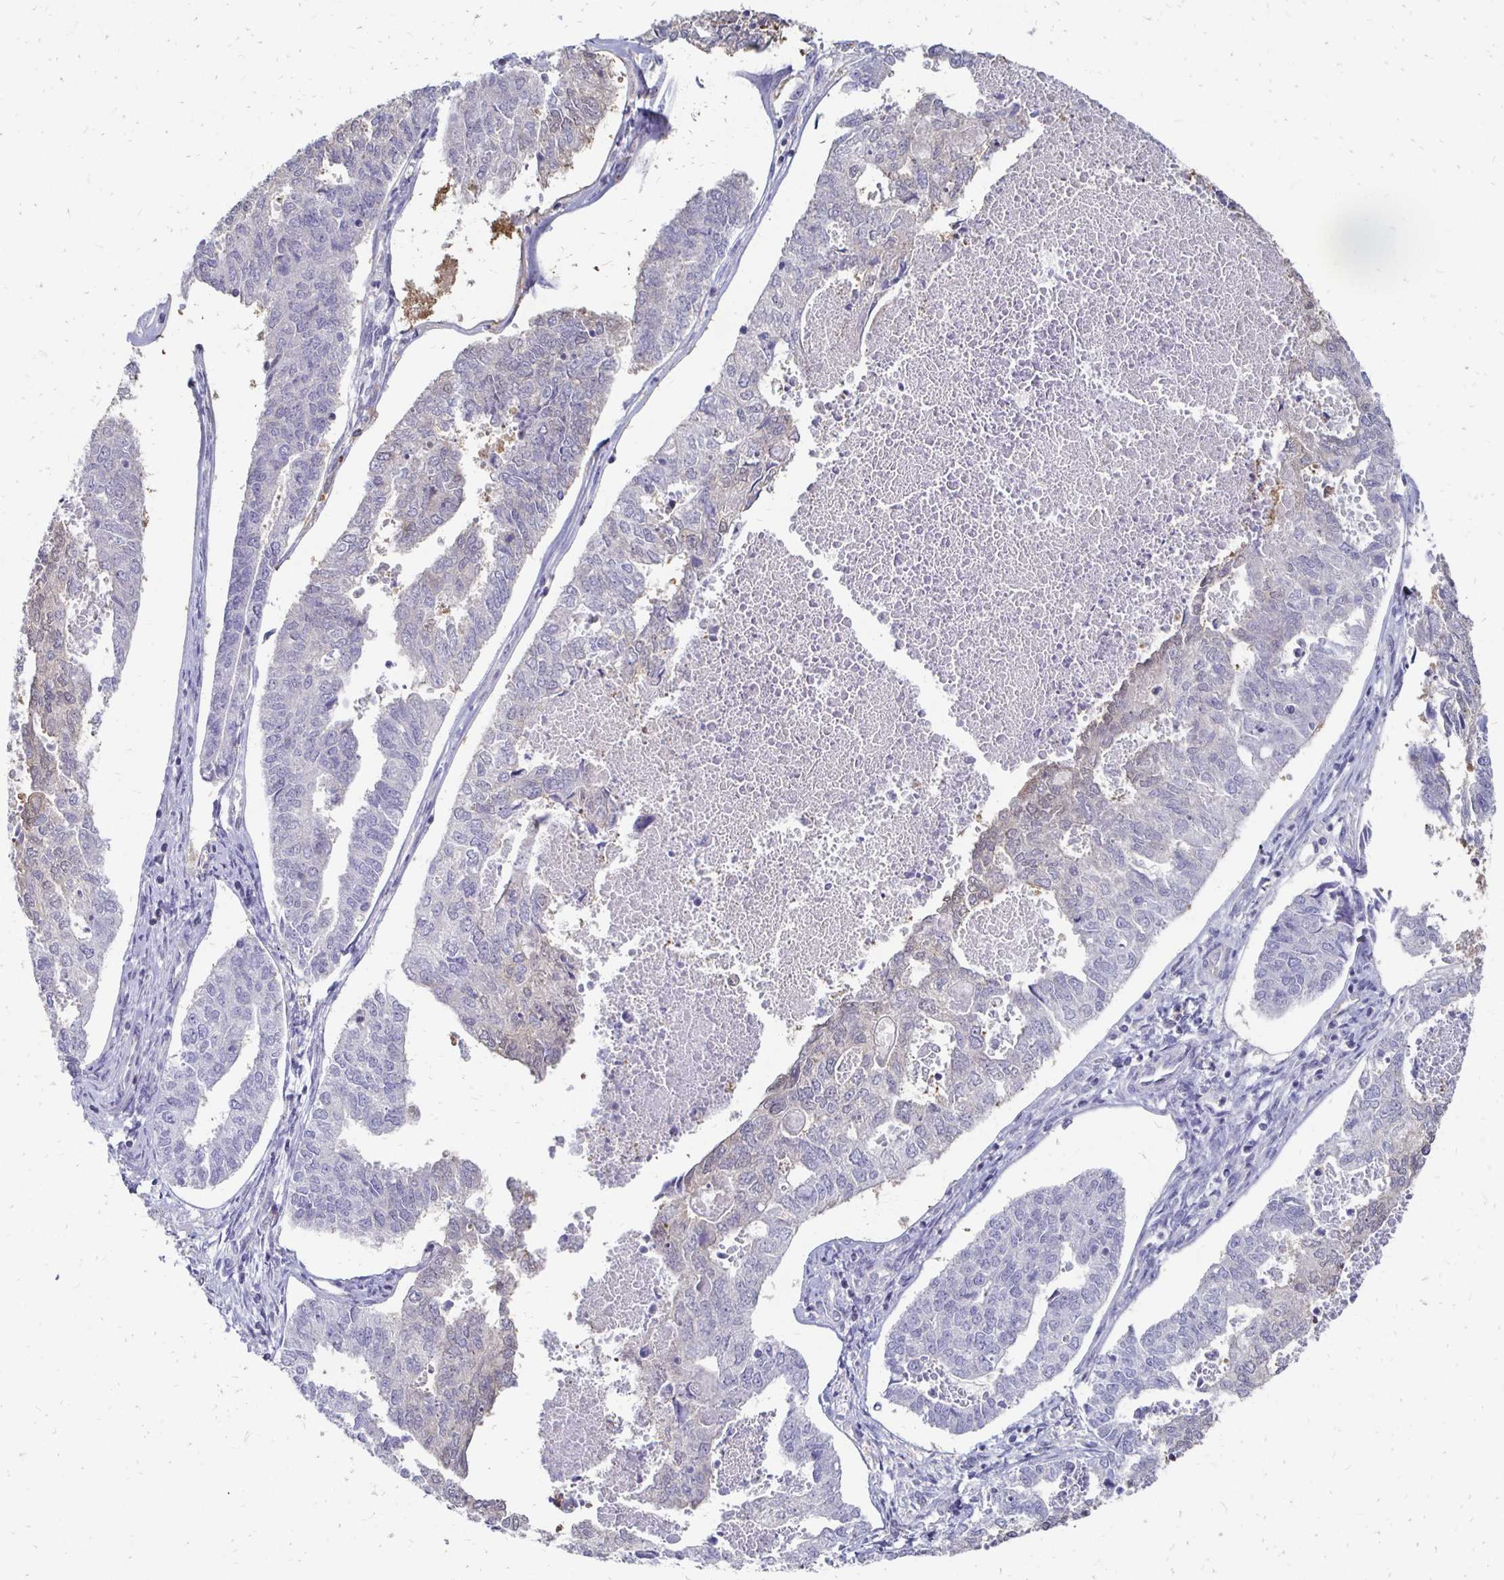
{"staining": {"intensity": "negative", "quantity": "none", "location": "none"}, "tissue": "endometrial cancer", "cell_type": "Tumor cells", "image_type": "cancer", "snomed": [{"axis": "morphology", "description": "Adenocarcinoma, NOS"}, {"axis": "topography", "description": "Endometrium"}], "caption": "High power microscopy histopathology image of an immunohistochemistry histopathology image of endometrial adenocarcinoma, revealing no significant staining in tumor cells.", "gene": "SYCP3", "patient": {"sex": "female", "age": 73}}